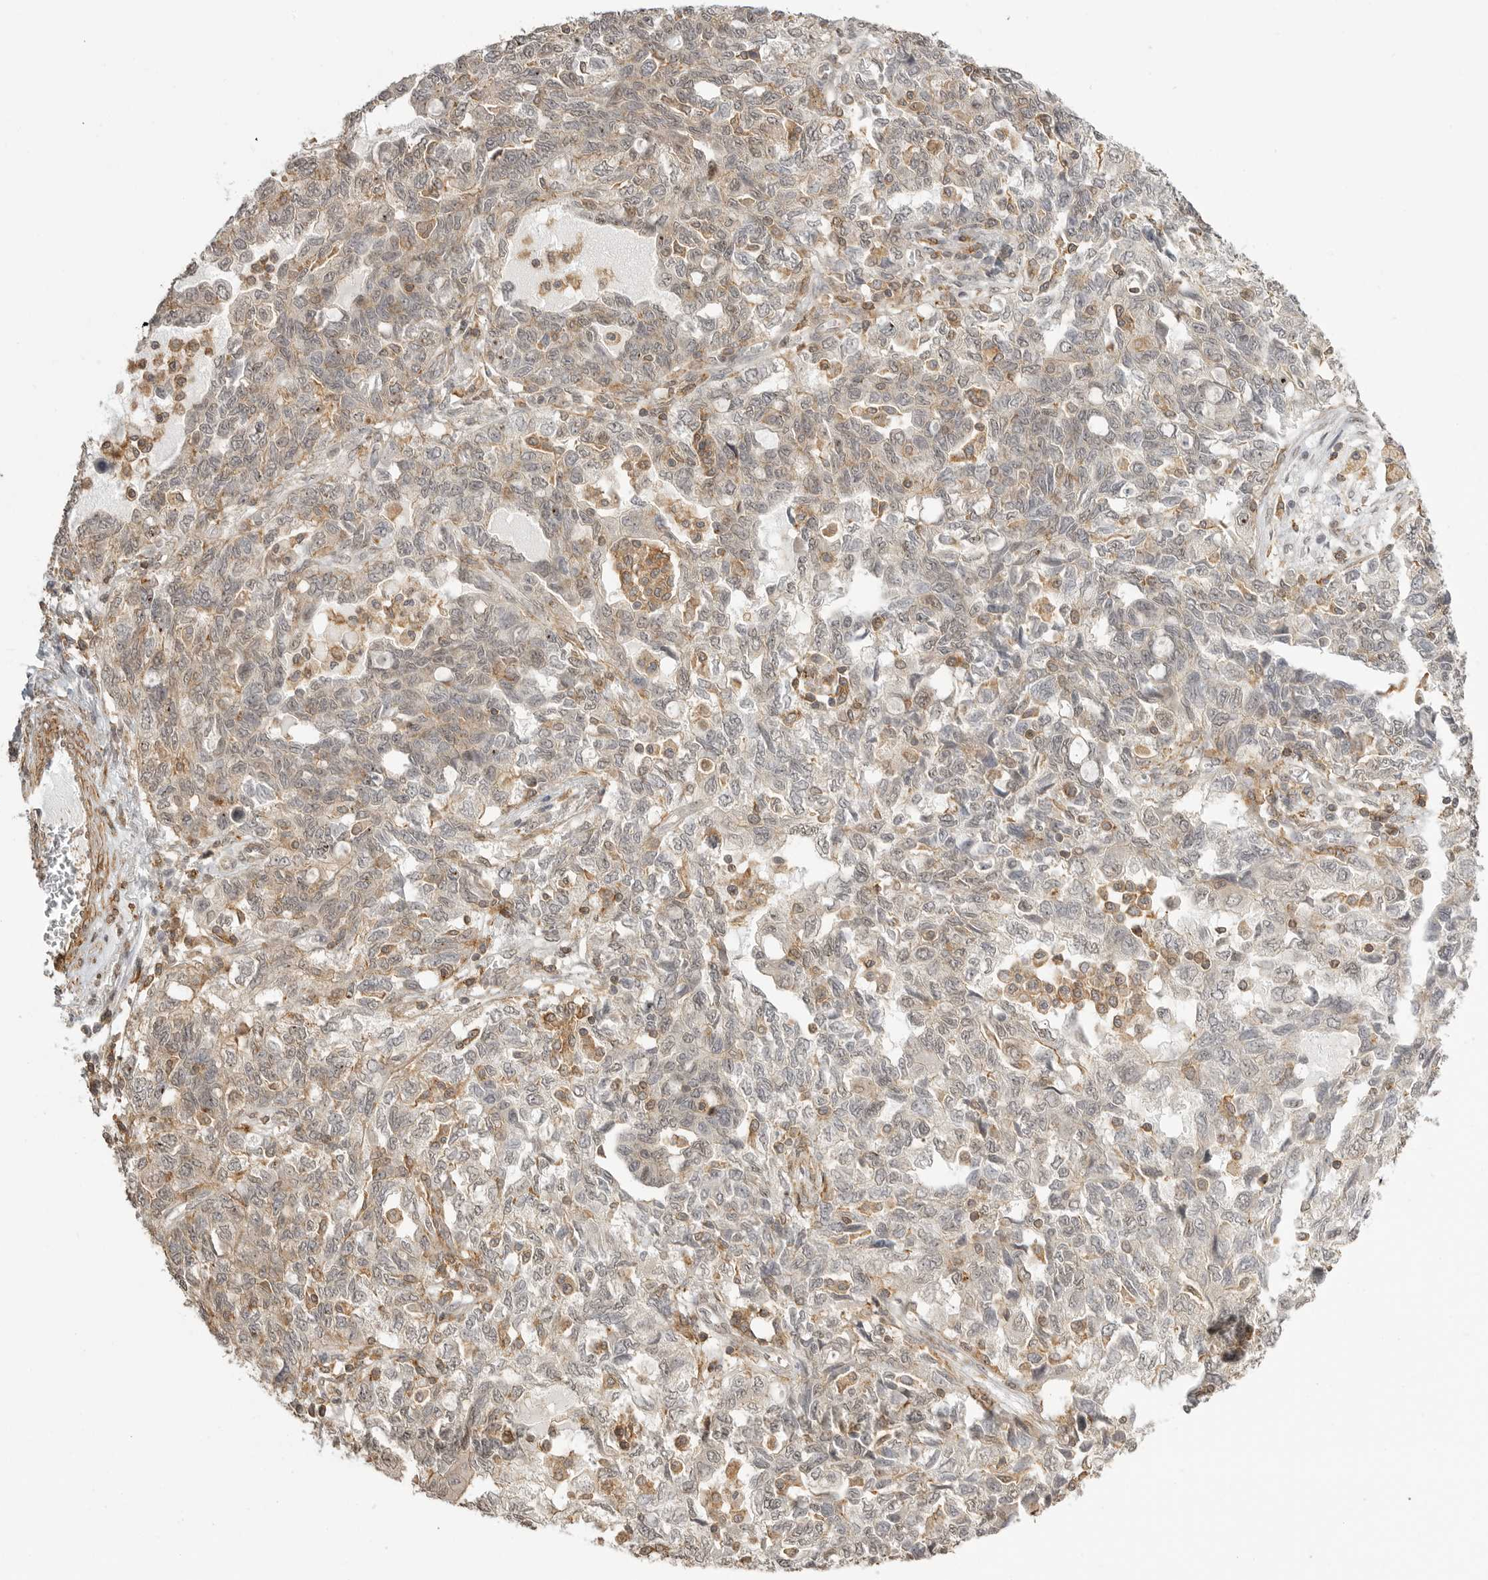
{"staining": {"intensity": "weak", "quantity": "25%-75%", "location": "cytoplasmic/membranous"}, "tissue": "ovarian cancer", "cell_type": "Tumor cells", "image_type": "cancer", "snomed": [{"axis": "morphology", "description": "Carcinoma, NOS"}, {"axis": "morphology", "description": "Cystadenocarcinoma, serous, NOS"}, {"axis": "topography", "description": "Ovary"}], "caption": "A low amount of weak cytoplasmic/membranous expression is seen in about 25%-75% of tumor cells in serous cystadenocarcinoma (ovarian) tissue. The staining was performed using DAB to visualize the protein expression in brown, while the nuclei were stained in blue with hematoxylin (Magnification: 20x).", "gene": "GPC2", "patient": {"sex": "female", "age": 69}}